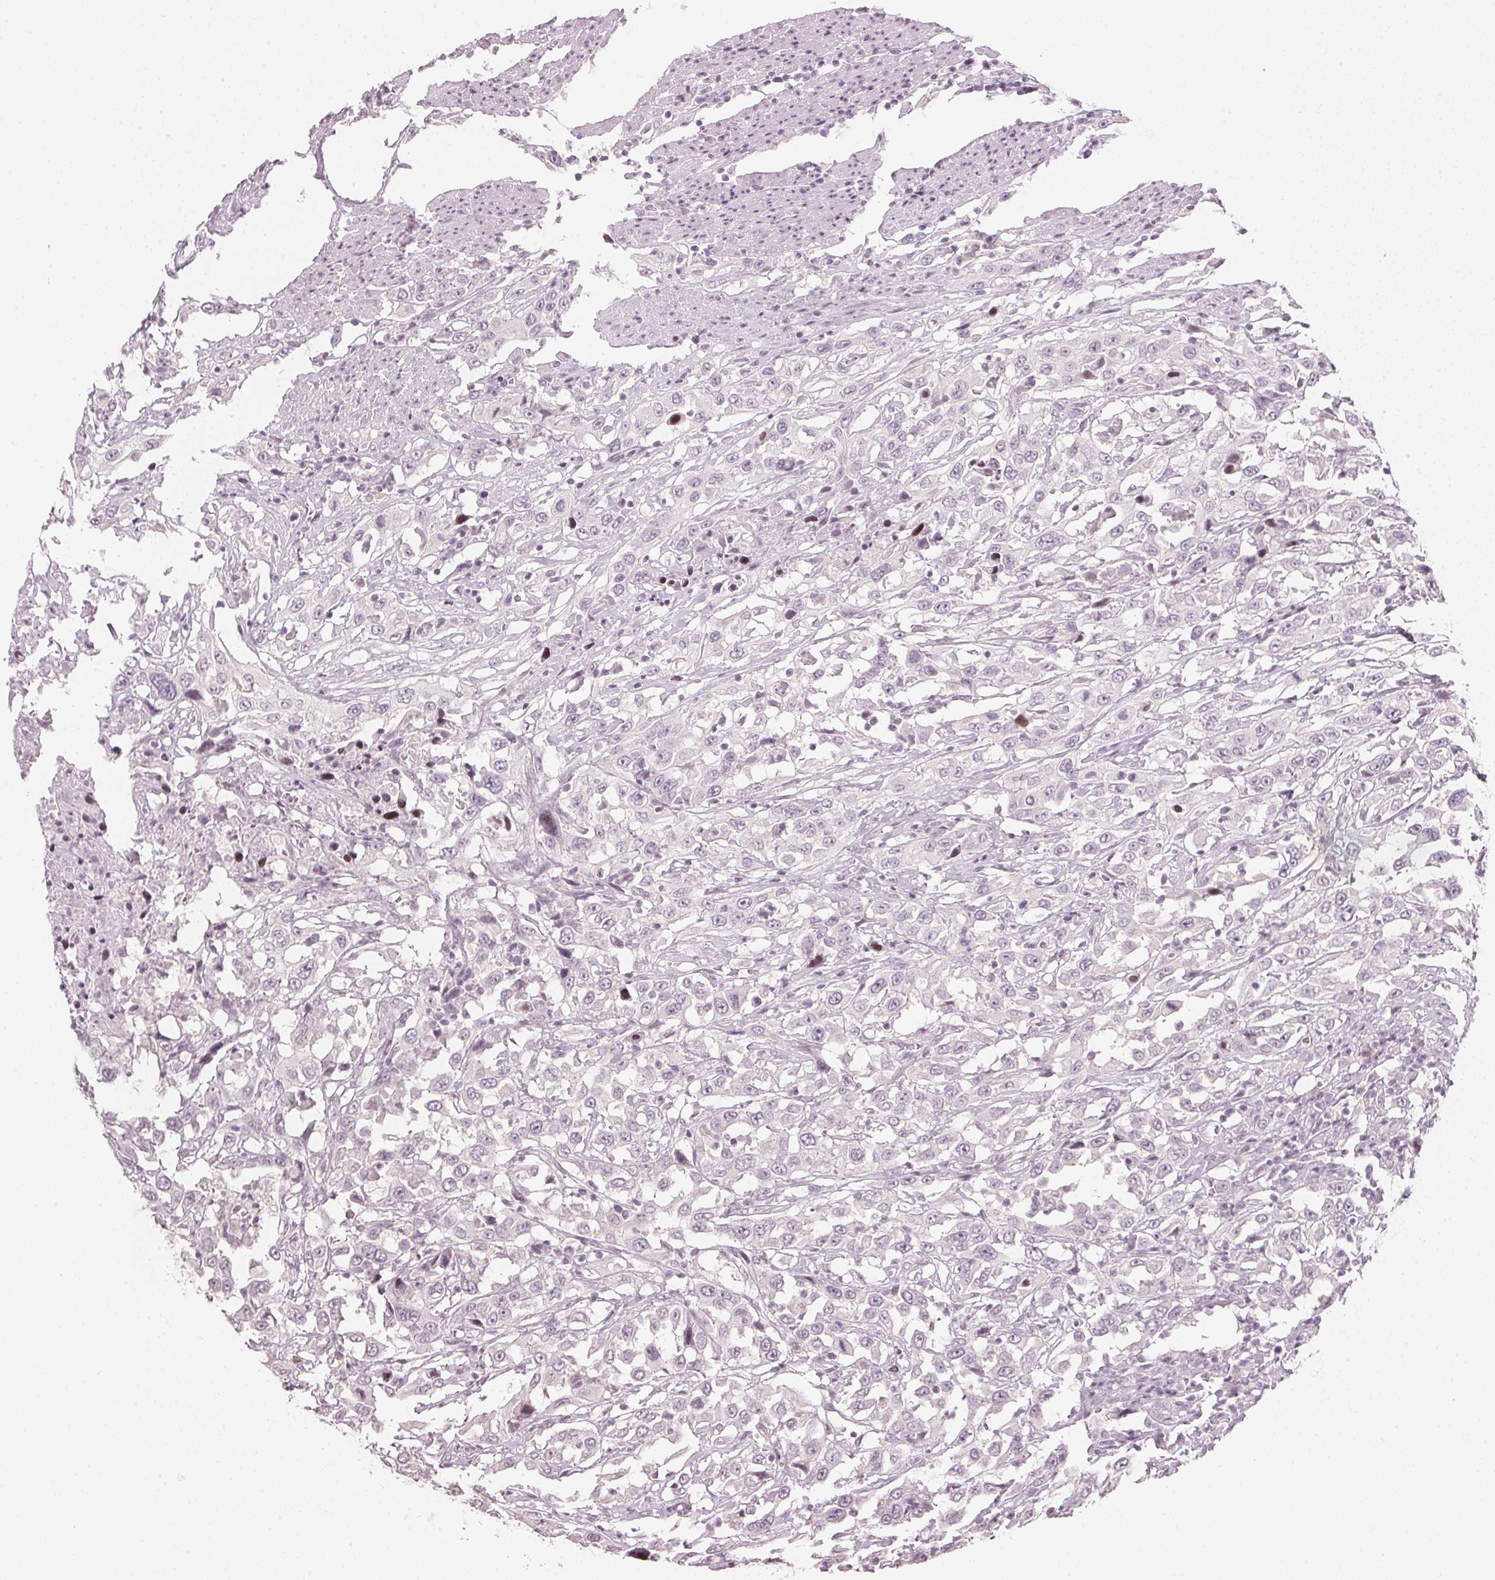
{"staining": {"intensity": "negative", "quantity": "none", "location": "none"}, "tissue": "urothelial cancer", "cell_type": "Tumor cells", "image_type": "cancer", "snomed": [{"axis": "morphology", "description": "Urothelial carcinoma, High grade"}, {"axis": "topography", "description": "Urinary bladder"}], "caption": "Tumor cells show no significant protein staining in urothelial carcinoma (high-grade).", "gene": "SFRP4", "patient": {"sex": "male", "age": 61}}